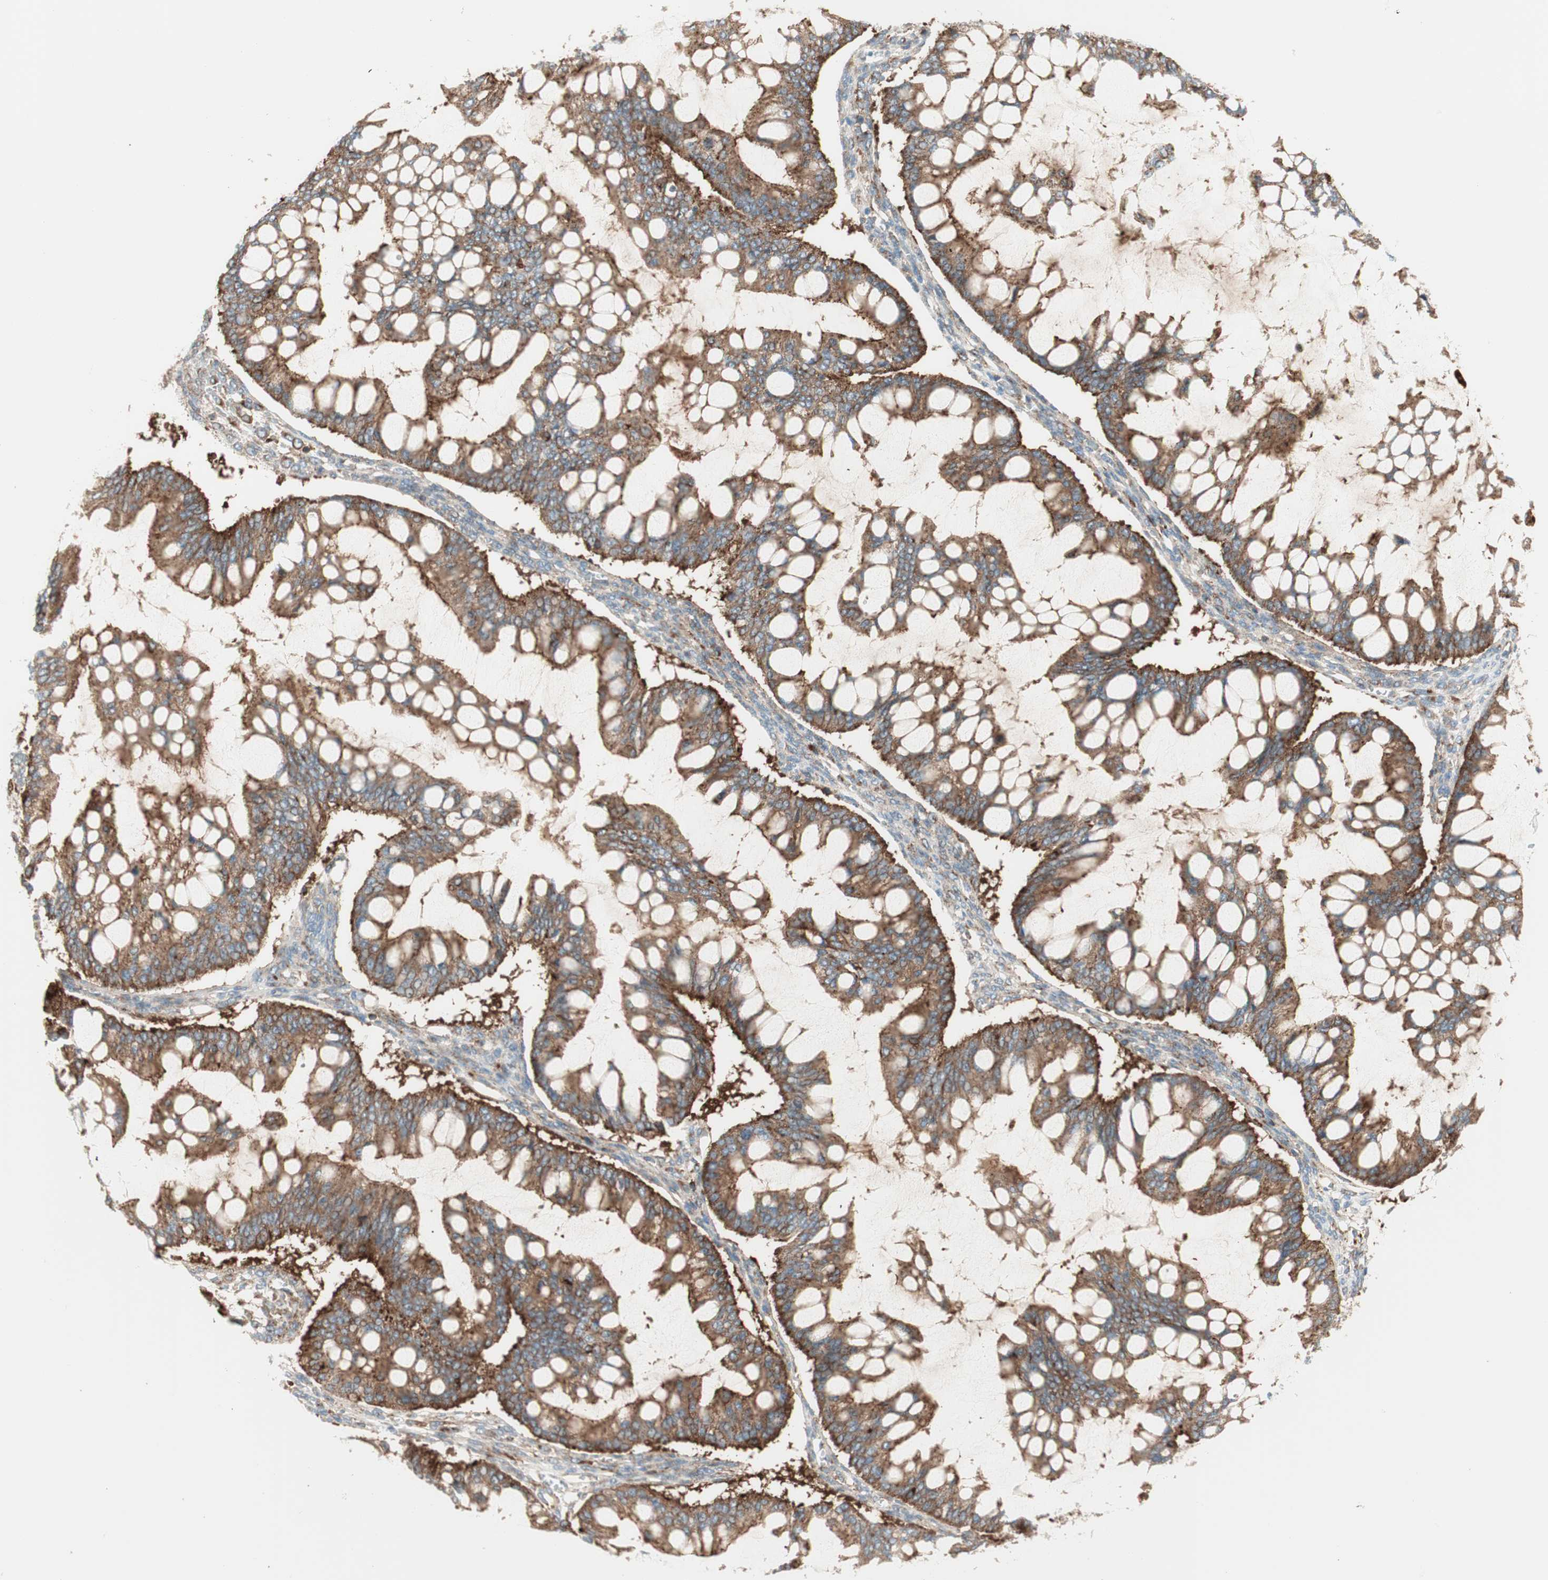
{"staining": {"intensity": "moderate", "quantity": "25%-75%", "location": "cytoplasmic/membranous"}, "tissue": "ovarian cancer", "cell_type": "Tumor cells", "image_type": "cancer", "snomed": [{"axis": "morphology", "description": "Cystadenocarcinoma, mucinous, NOS"}, {"axis": "topography", "description": "Ovary"}], "caption": "A brown stain highlights moderate cytoplasmic/membranous expression of a protein in human ovarian cancer (mucinous cystadenocarcinoma) tumor cells.", "gene": "ATP6V1G1", "patient": {"sex": "female", "age": 73}}